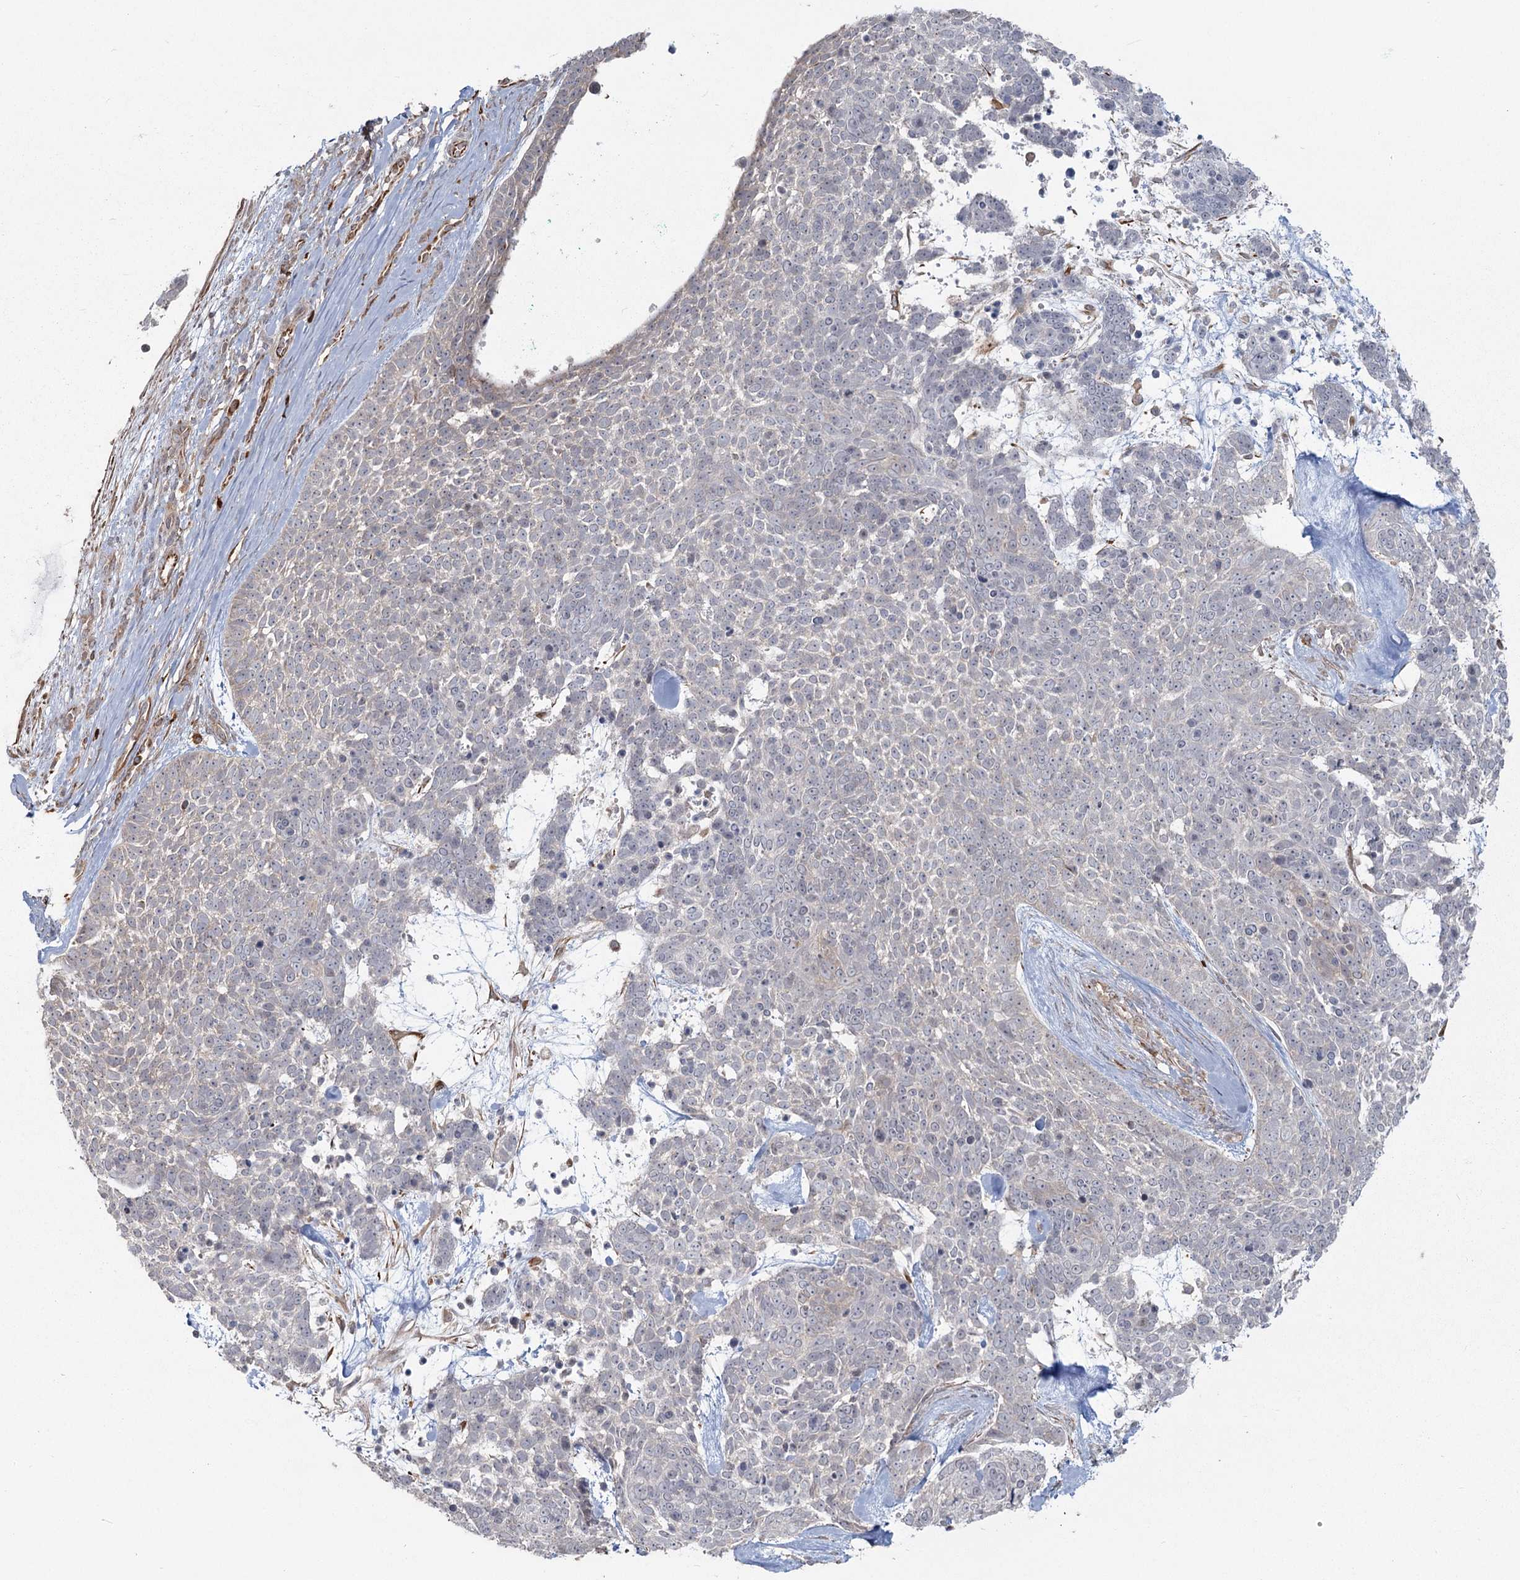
{"staining": {"intensity": "negative", "quantity": "none", "location": "none"}, "tissue": "skin cancer", "cell_type": "Tumor cells", "image_type": "cancer", "snomed": [{"axis": "morphology", "description": "Basal cell carcinoma"}, {"axis": "topography", "description": "Skin"}], "caption": "The histopathology image displays no significant expression in tumor cells of skin cancer (basal cell carcinoma). Nuclei are stained in blue.", "gene": "AP2M1", "patient": {"sex": "female", "age": 81}}